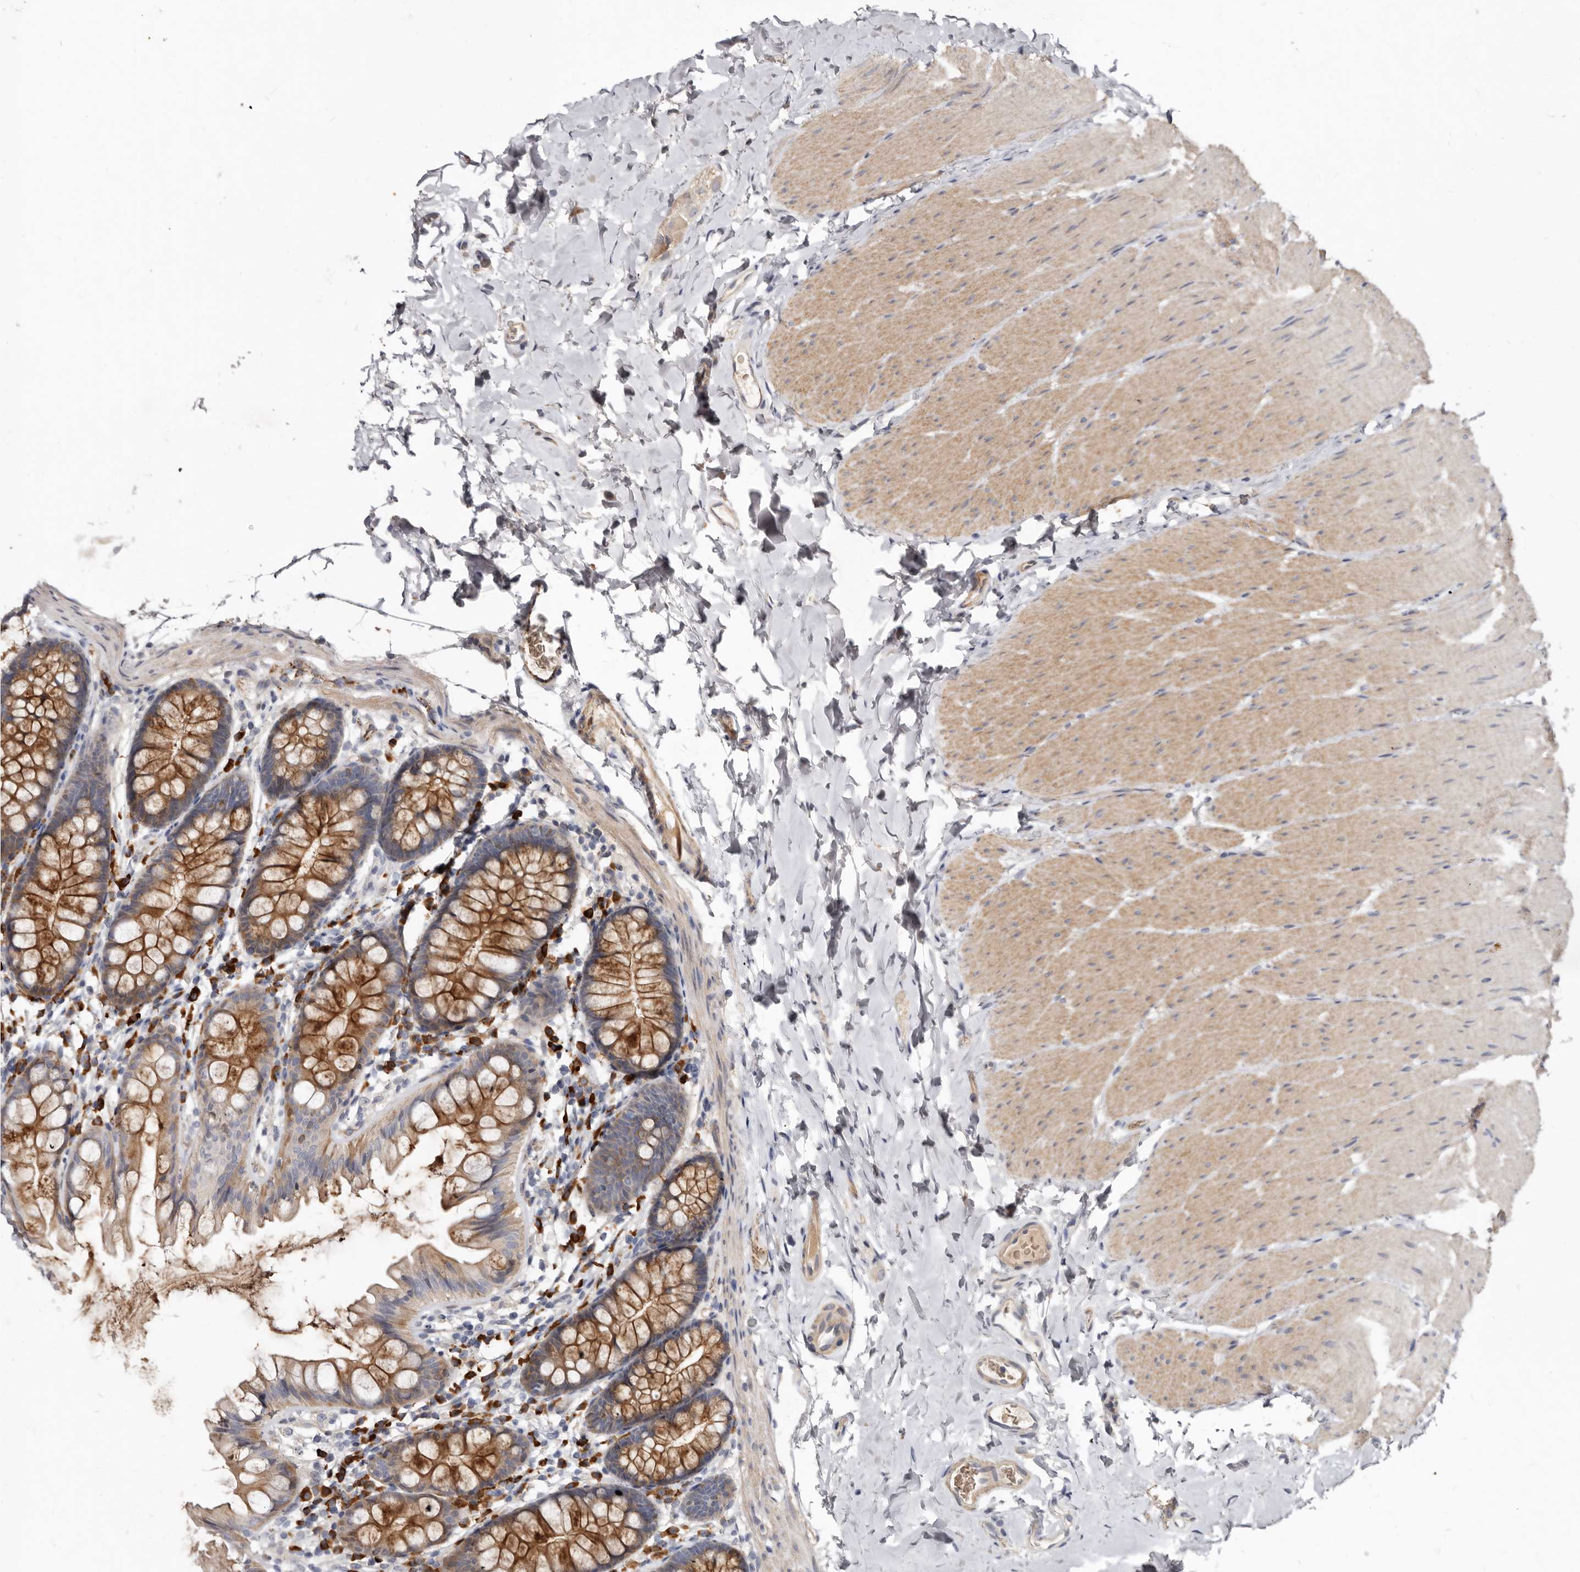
{"staining": {"intensity": "weak", "quantity": "25%-75%", "location": "cytoplasmic/membranous"}, "tissue": "colon", "cell_type": "Endothelial cells", "image_type": "normal", "snomed": [{"axis": "morphology", "description": "Normal tissue, NOS"}, {"axis": "topography", "description": "Colon"}], "caption": "Immunohistochemistry (IHC) image of benign colon stained for a protein (brown), which shows low levels of weak cytoplasmic/membranous expression in approximately 25%-75% of endothelial cells.", "gene": "SPTA1", "patient": {"sex": "female", "age": 62}}